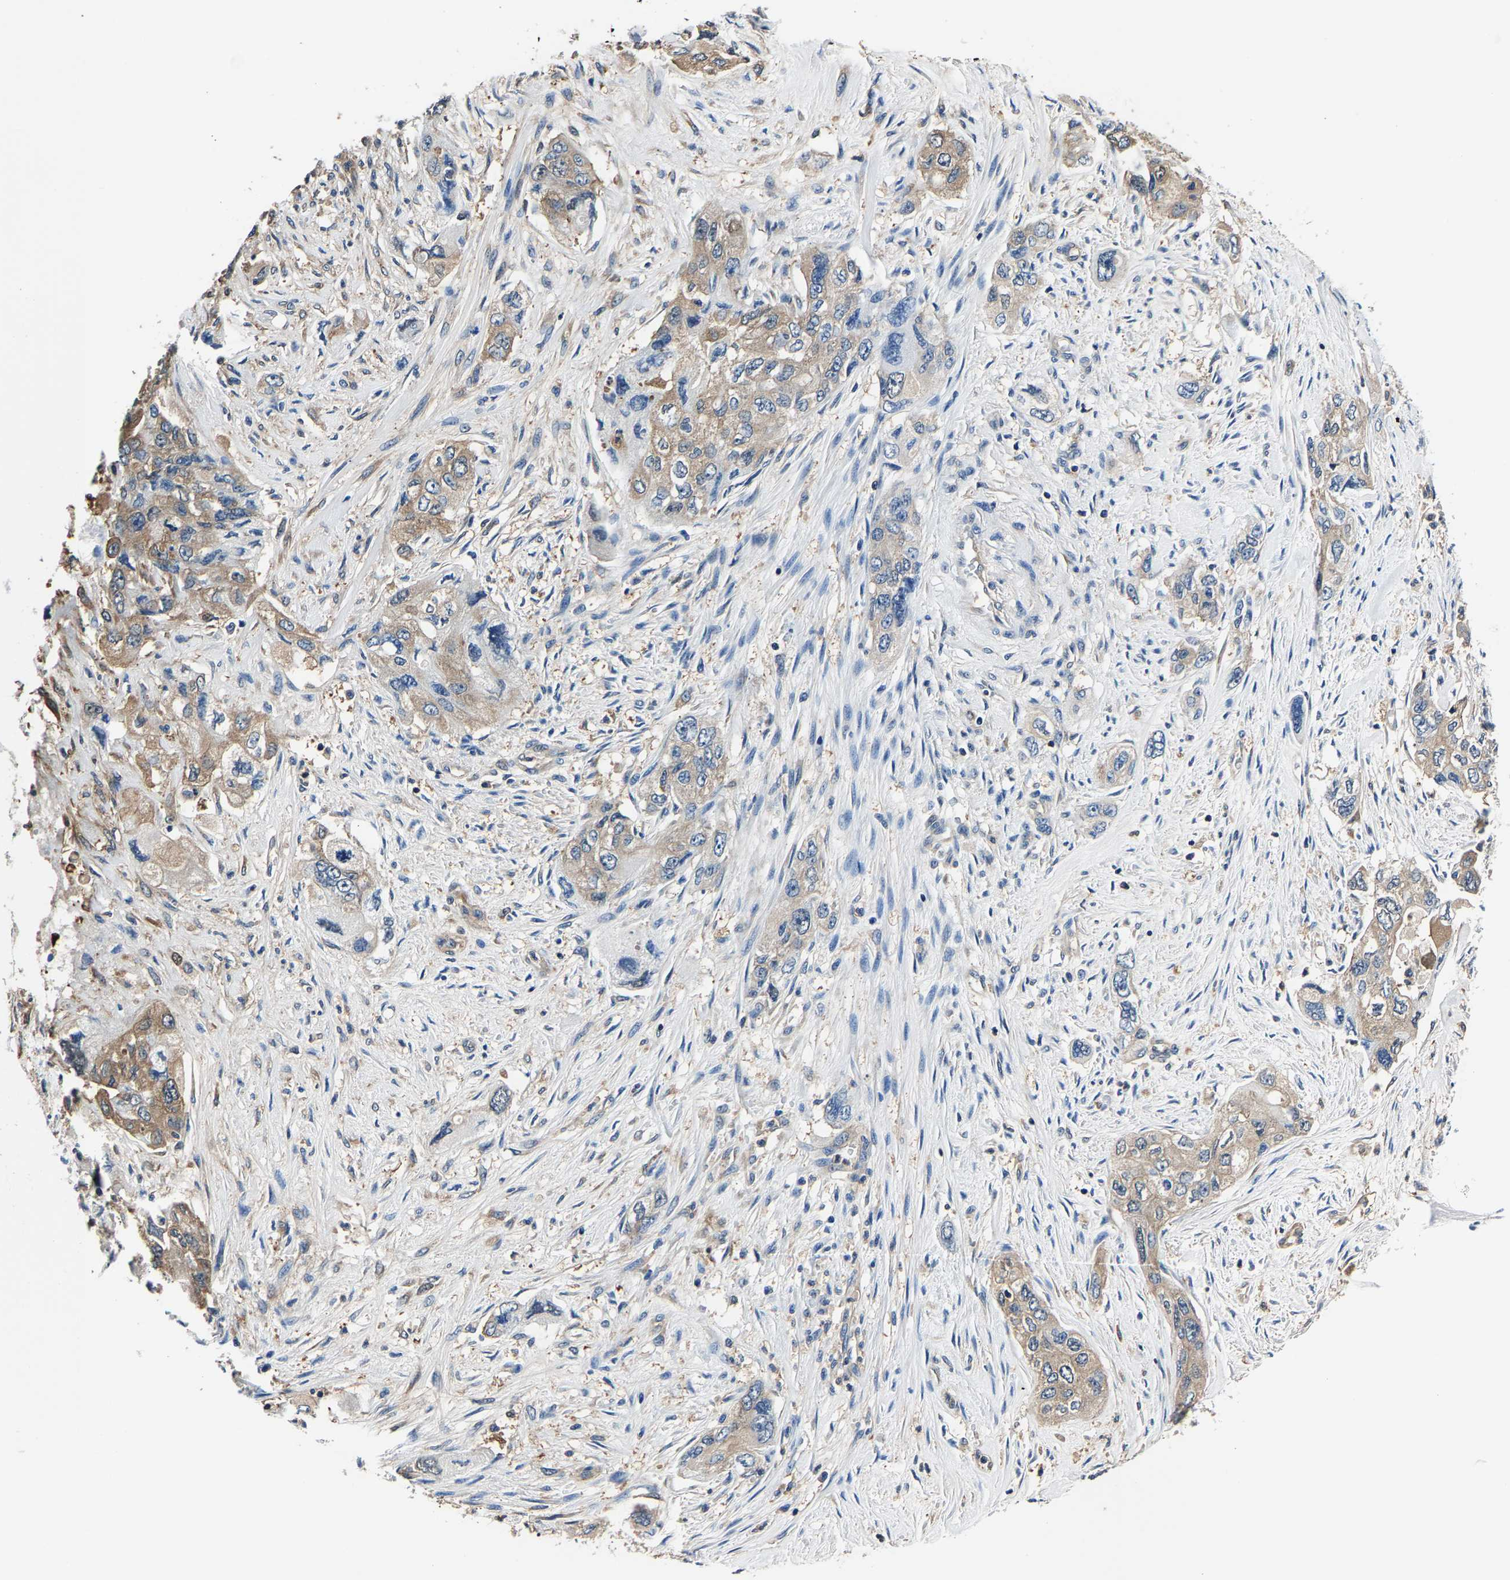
{"staining": {"intensity": "weak", "quantity": "<25%", "location": "cytoplasmic/membranous"}, "tissue": "pancreatic cancer", "cell_type": "Tumor cells", "image_type": "cancer", "snomed": [{"axis": "morphology", "description": "Adenocarcinoma, NOS"}, {"axis": "topography", "description": "Pancreas"}], "caption": "DAB immunohistochemical staining of human pancreatic cancer (adenocarcinoma) demonstrates no significant expression in tumor cells.", "gene": "ALDOB", "patient": {"sex": "female", "age": 73}}